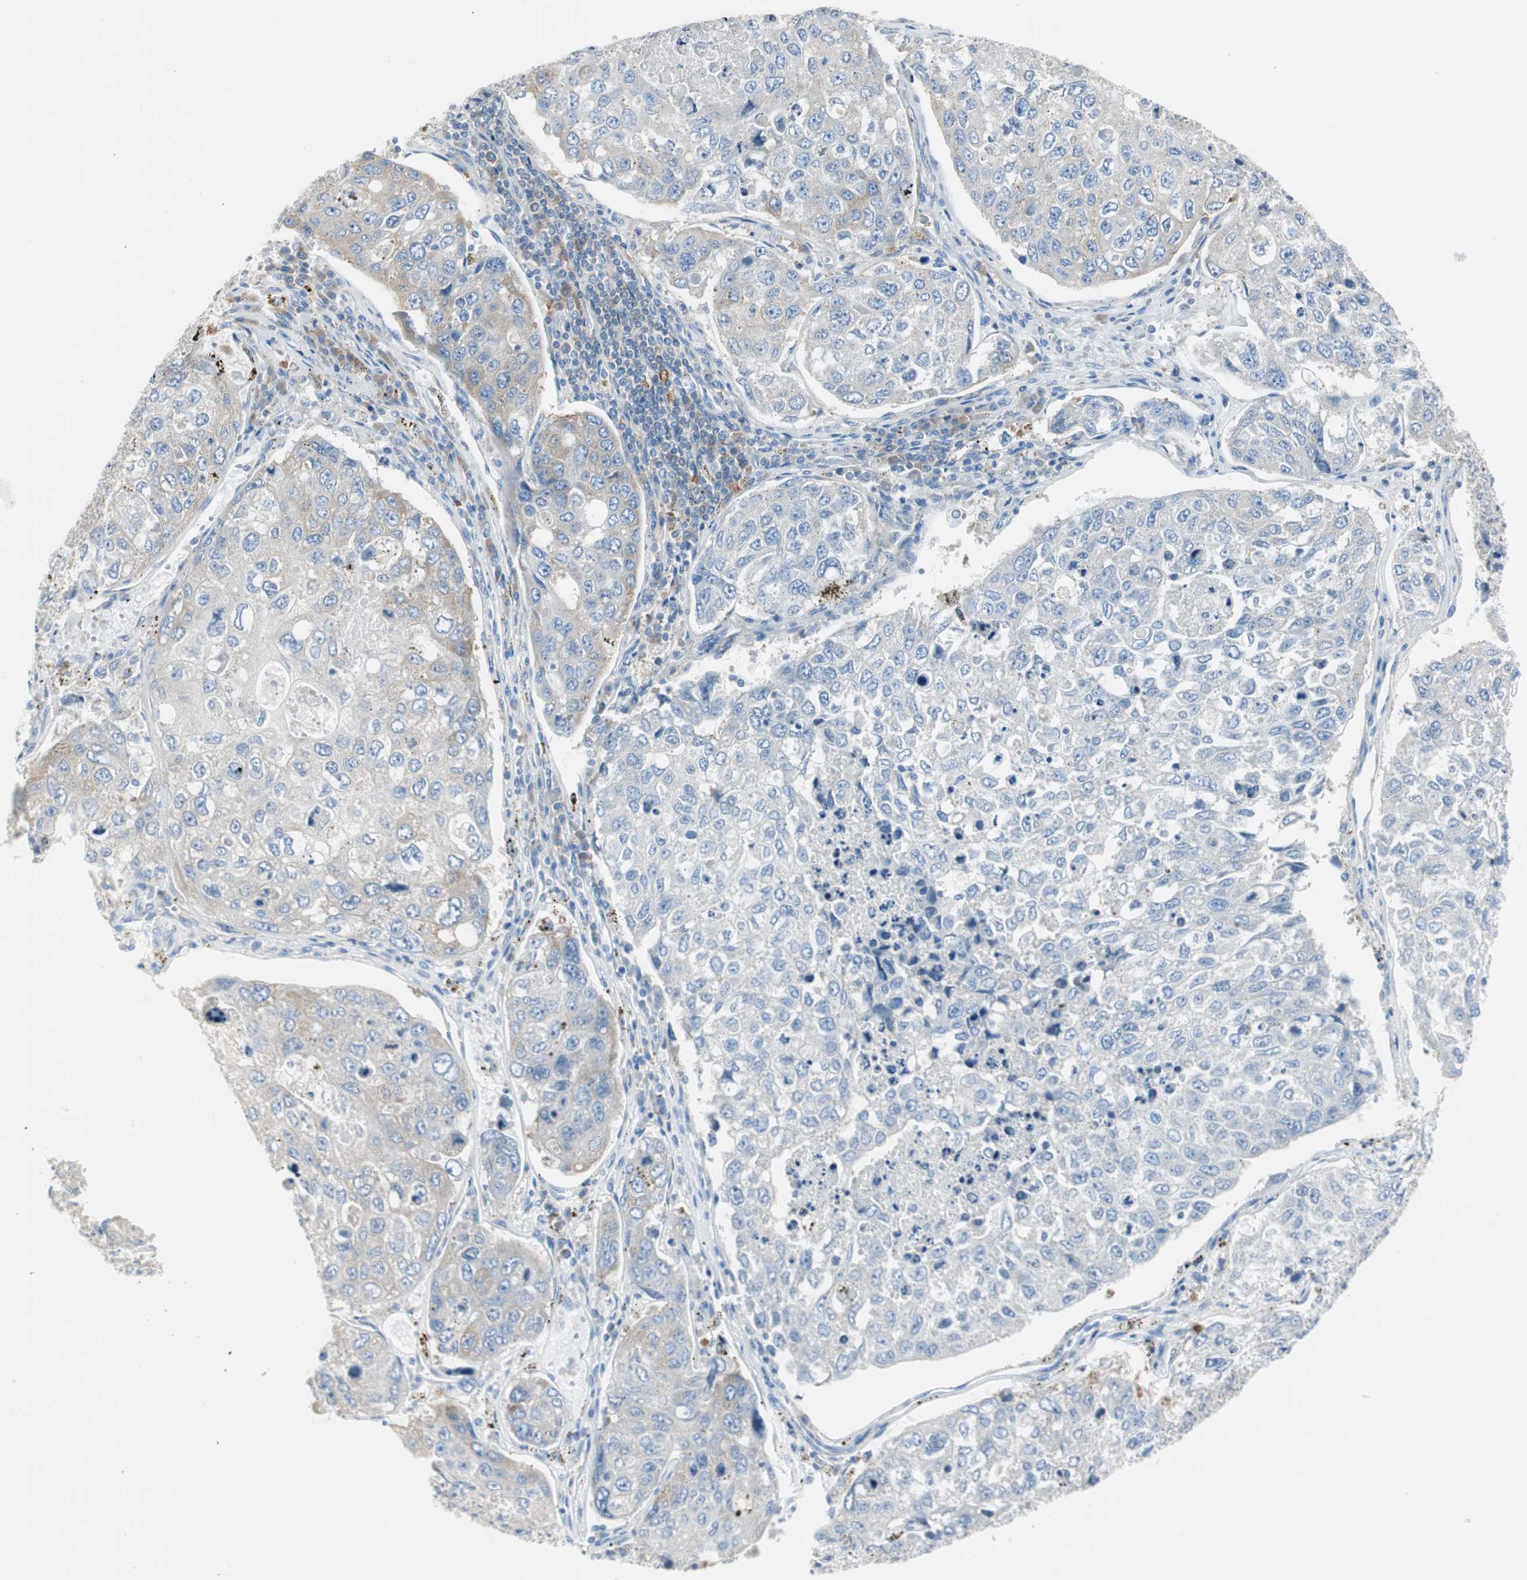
{"staining": {"intensity": "moderate", "quantity": ">75%", "location": "cytoplasmic/membranous"}, "tissue": "urothelial cancer", "cell_type": "Tumor cells", "image_type": "cancer", "snomed": [{"axis": "morphology", "description": "Urothelial carcinoma, High grade"}, {"axis": "topography", "description": "Lymph node"}, {"axis": "topography", "description": "Urinary bladder"}], "caption": "Immunohistochemical staining of human high-grade urothelial carcinoma reveals moderate cytoplasmic/membranous protein staining in about >75% of tumor cells.", "gene": "RPS12", "patient": {"sex": "male", "age": 51}}